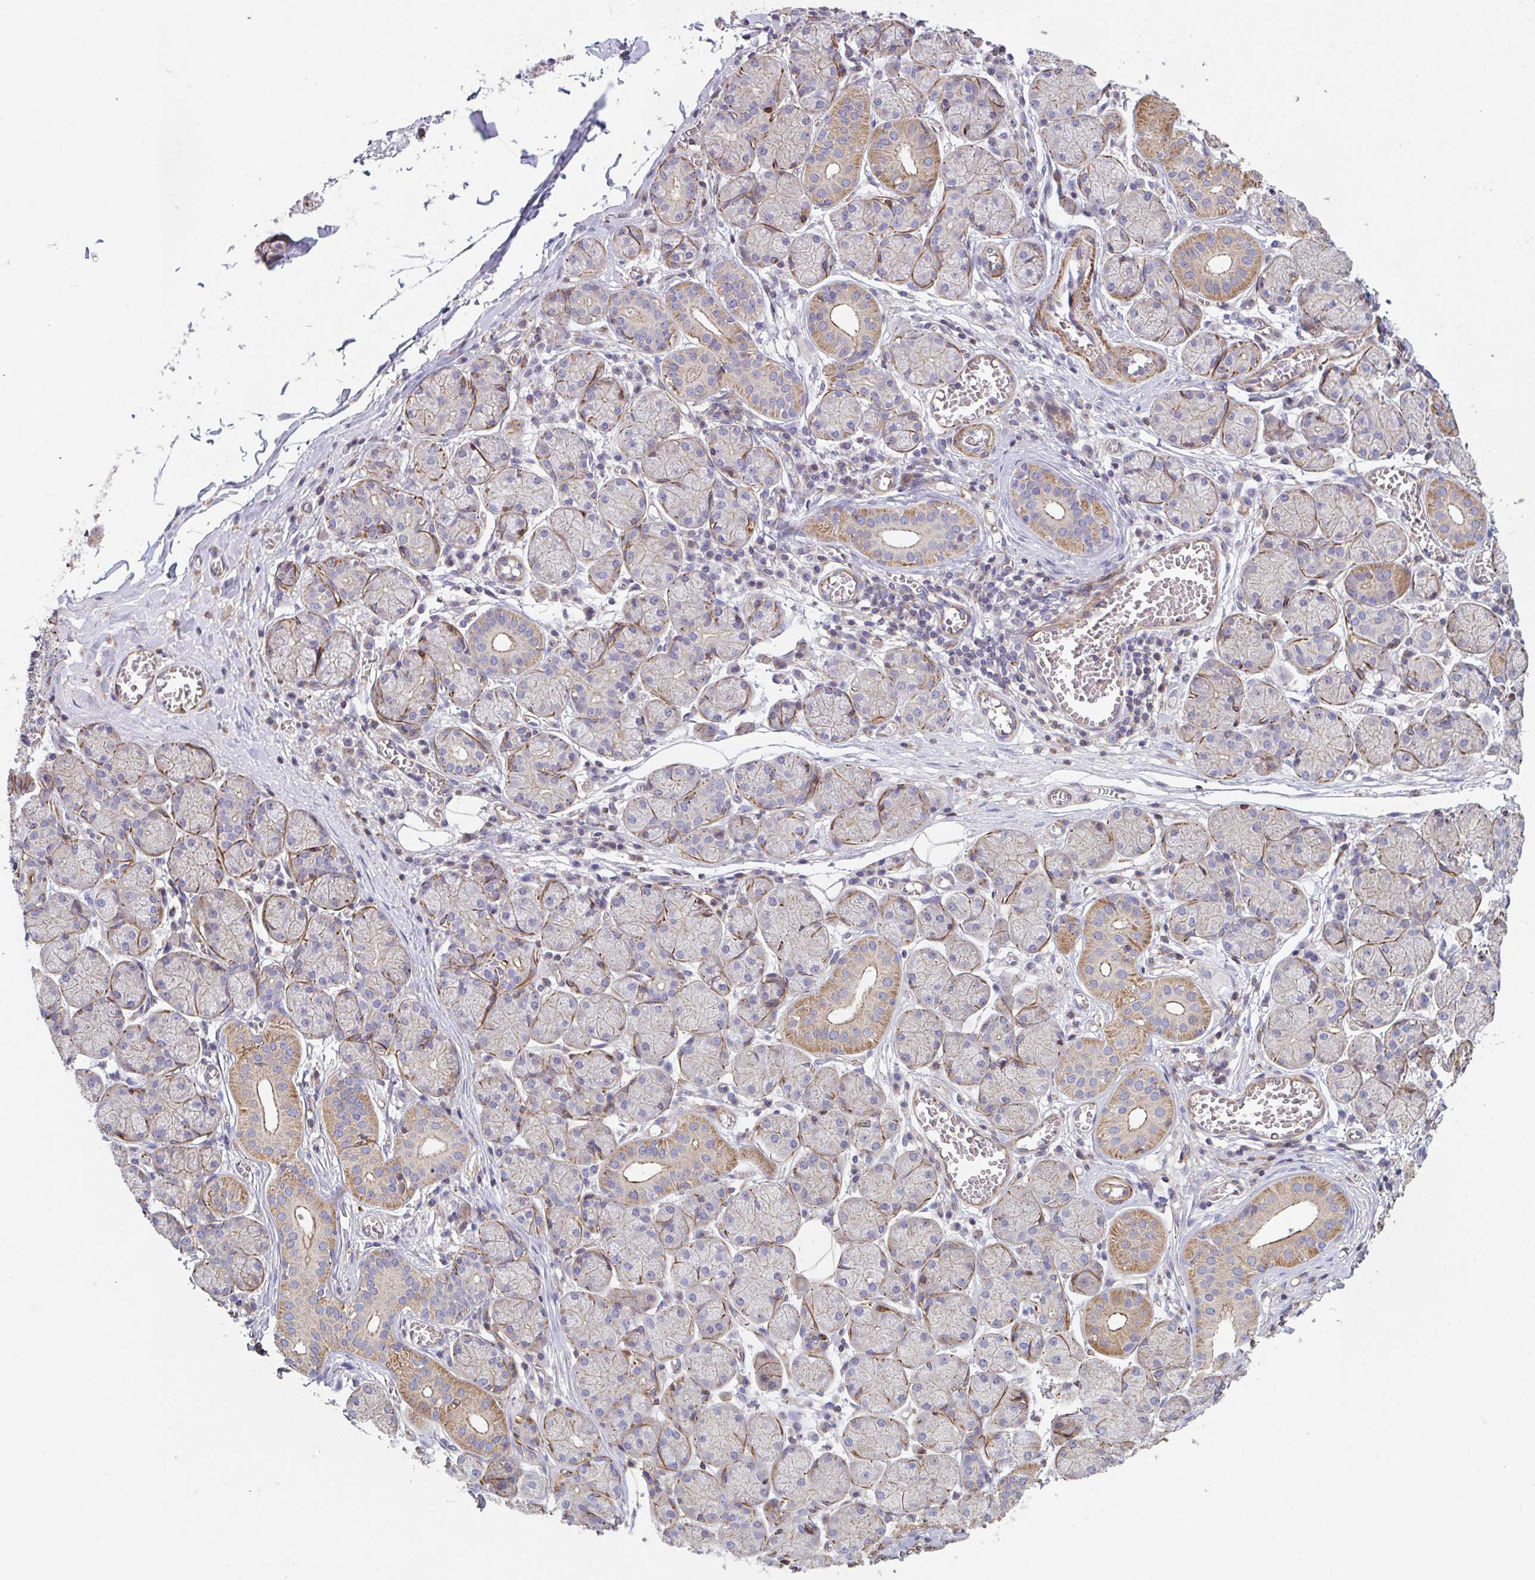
{"staining": {"intensity": "moderate", "quantity": "<25%", "location": "cytoplasmic/membranous"}, "tissue": "salivary gland", "cell_type": "Glandular cells", "image_type": "normal", "snomed": [{"axis": "morphology", "description": "Normal tissue, NOS"}, {"axis": "topography", "description": "Salivary gland"}], "caption": "Salivary gland stained for a protein (brown) exhibits moderate cytoplasmic/membranous positive staining in about <25% of glandular cells.", "gene": "FZD2", "patient": {"sex": "female", "age": 24}}